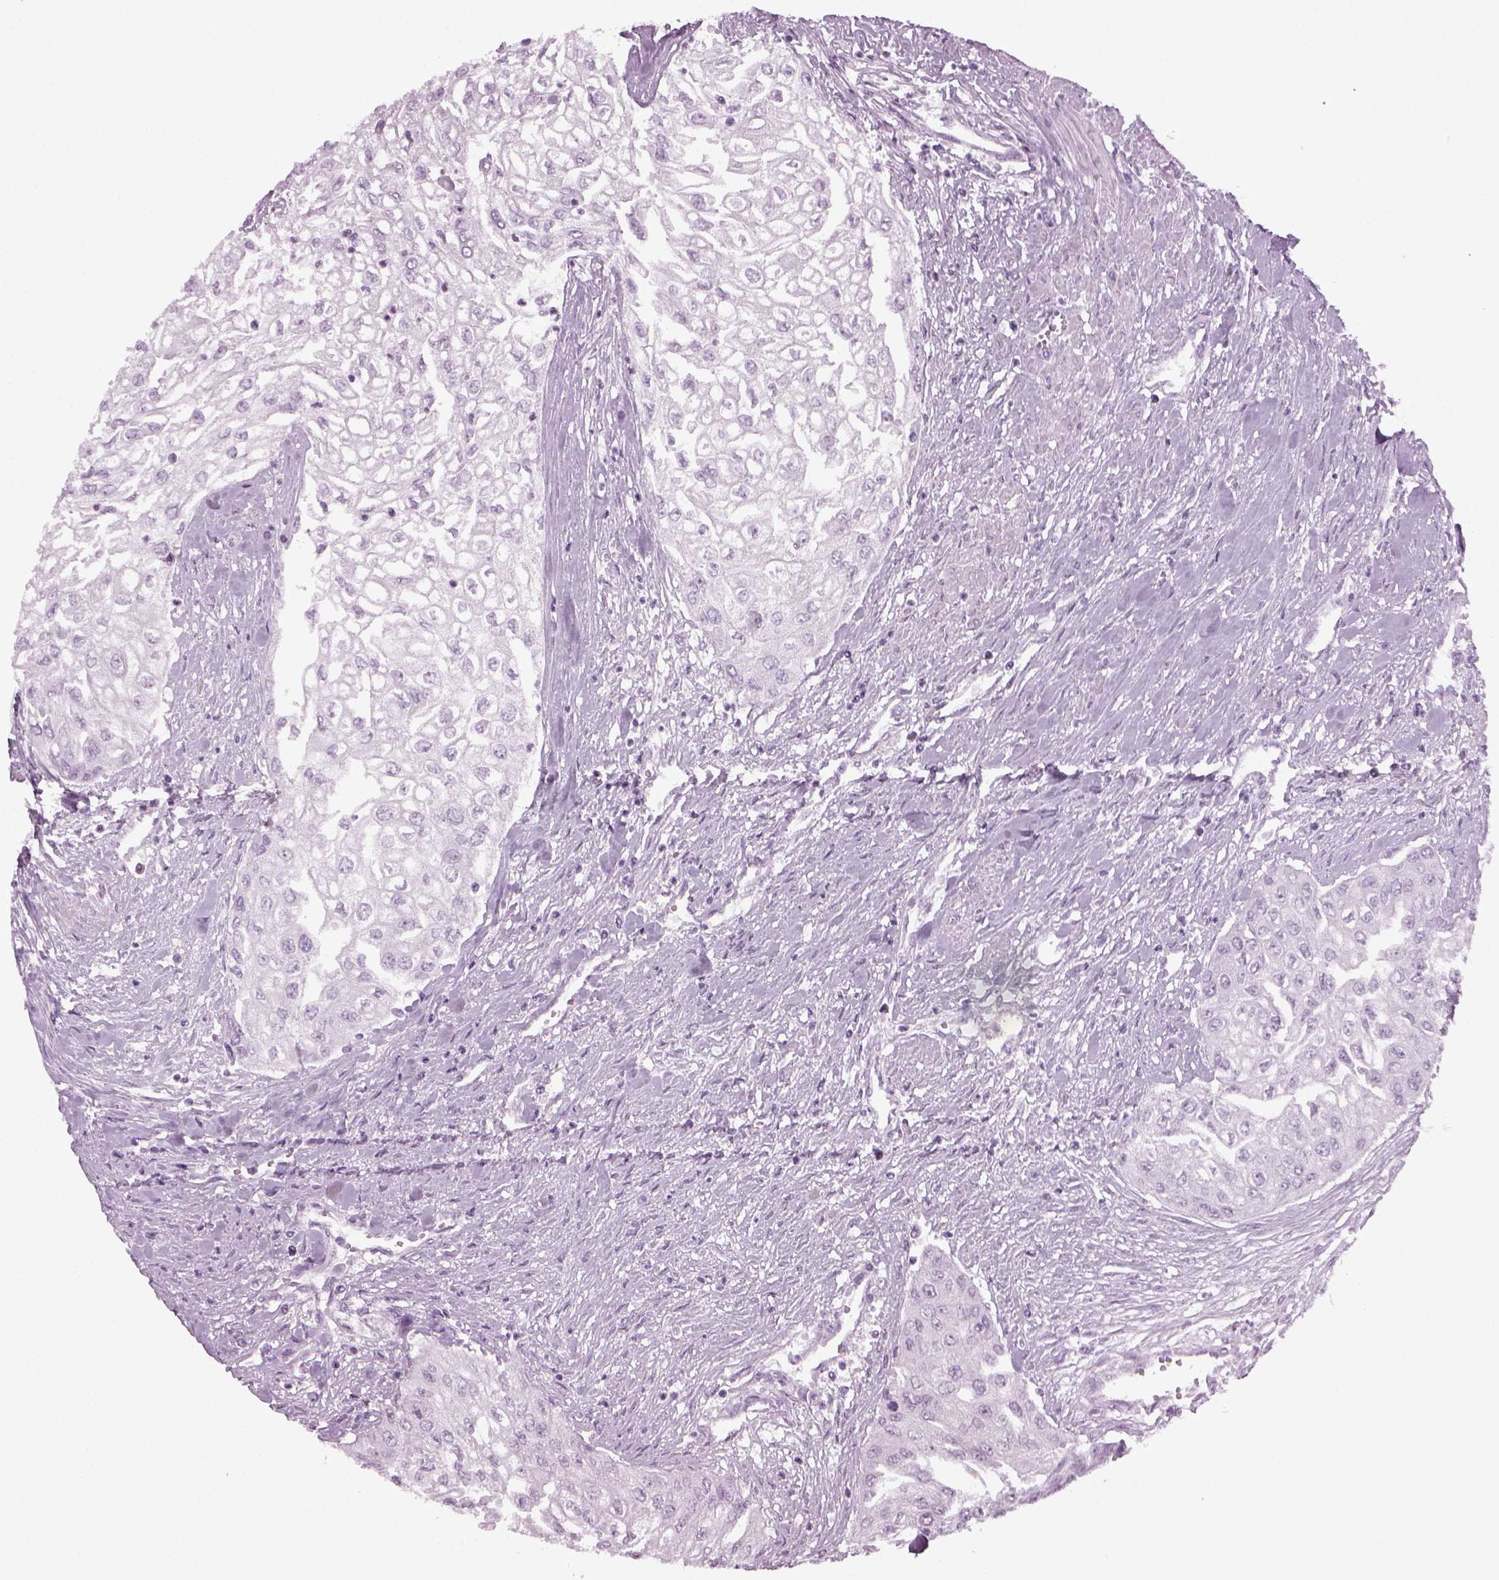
{"staining": {"intensity": "negative", "quantity": "none", "location": "none"}, "tissue": "urothelial cancer", "cell_type": "Tumor cells", "image_type": "cancer", "snomed": [{"axis": "morphology", "description": "Urothelial carcinoma, High grade"}, {"axis": "topography", "description": "Urinary bladder"}], "caption": "An image of human urothelial cancer is negative for staining in tumor cells. (Immunohistochemistry, brightfield microscopy, high magnification).", "gene": "FAM24A", "patient": {"sex": "male", "age": 62}}